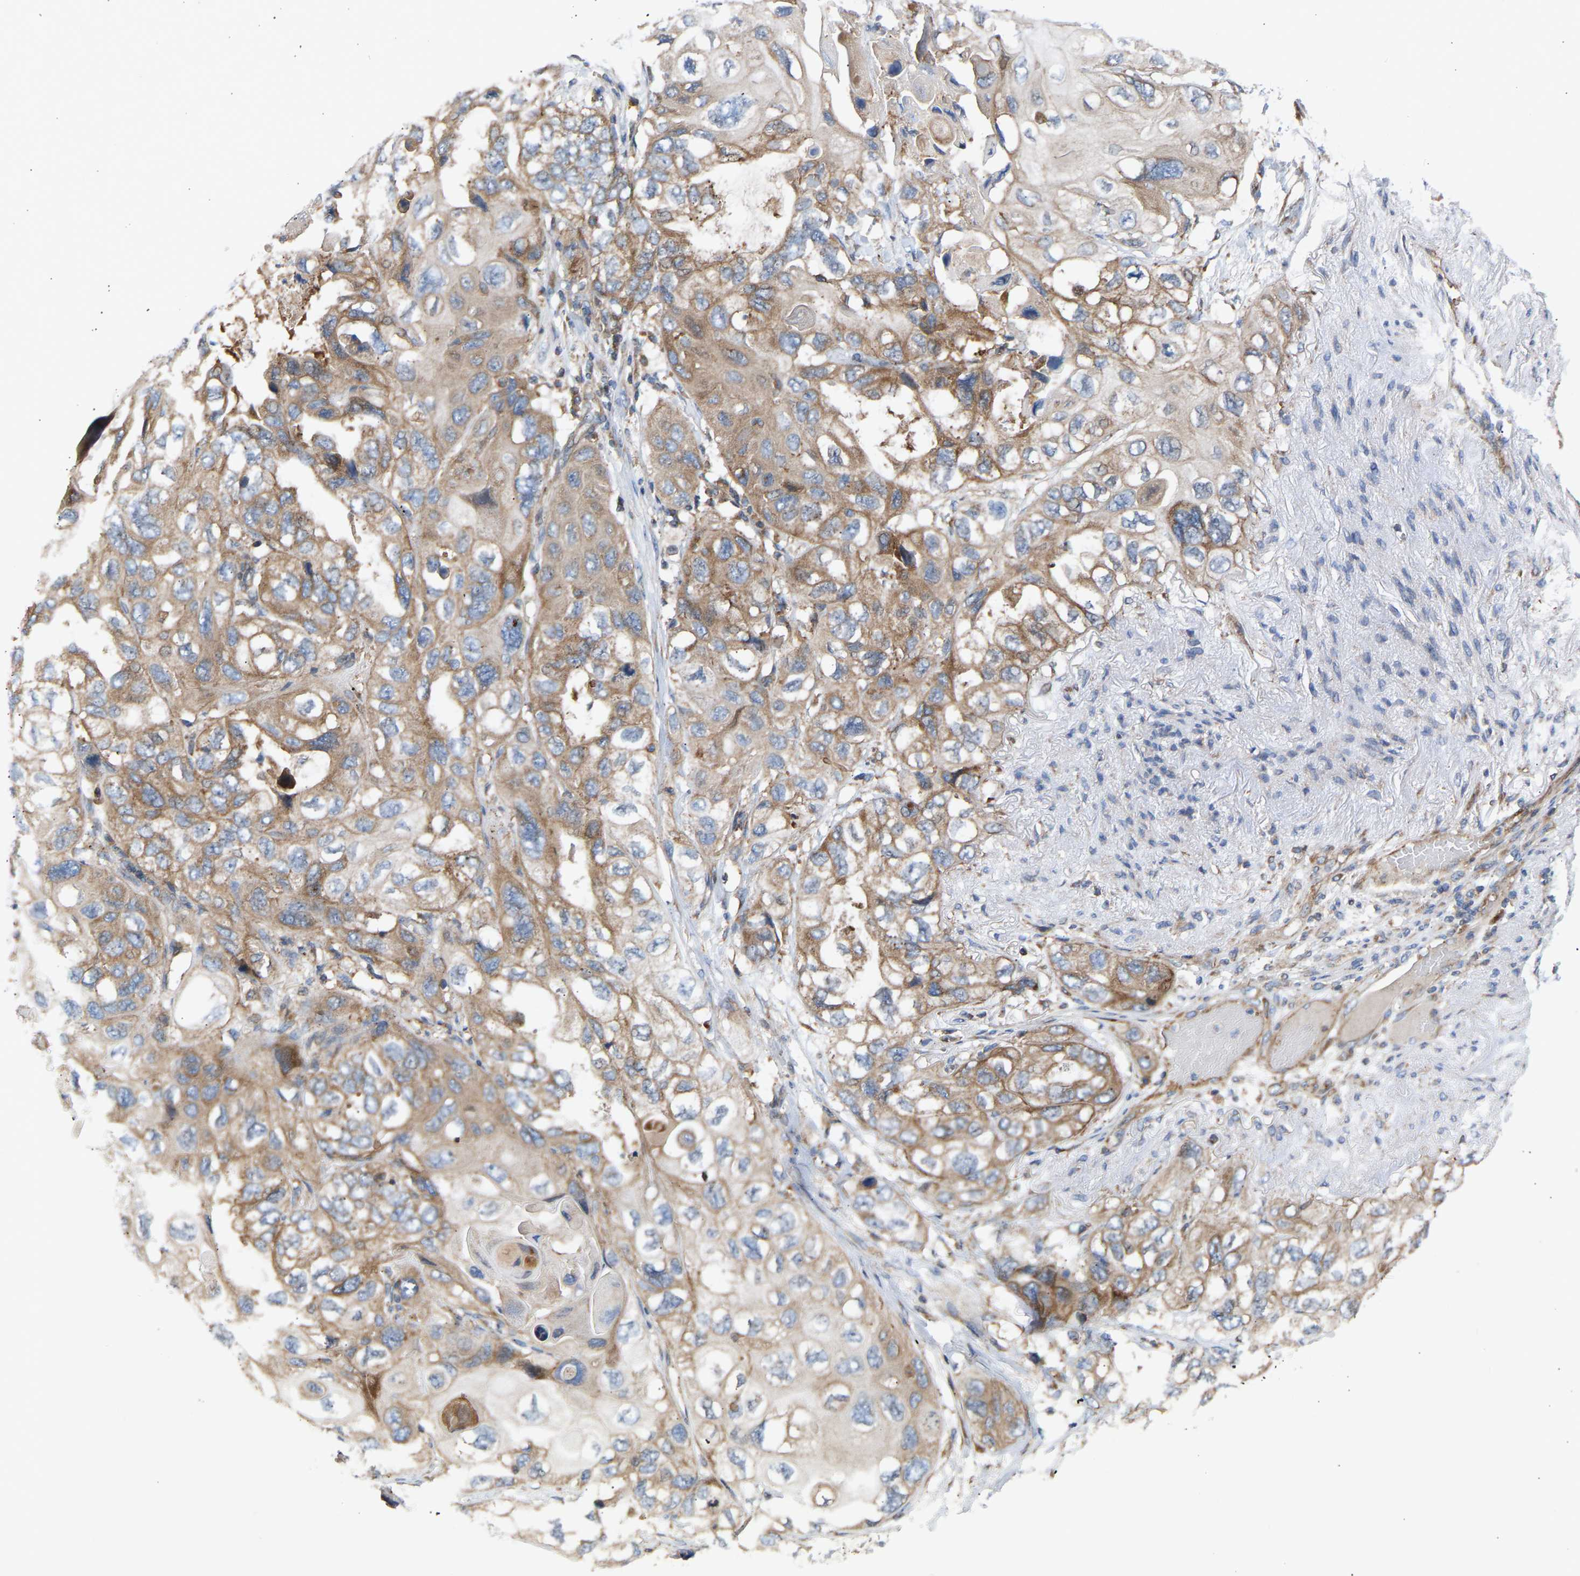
{"staining": {"intensity": "moderate", "quantity": ">75%", "location": "cytoplasmic/membranous"}, "tissue": "lung cancer", "cell_type": "Tumor cells", "image_type": "cancer", "snomed": [{"axis": "morphology", "description": "Squamous cell carcinoma, NOS"}, {"axis": "topography", "description": "Lung"}], "caption": "Immunohistochemistry histopathology image of lung cancer stained for a protein (brown), which shows medium levels of moderate cytoplasmic/membranous expression in approximately >75% of tumor cells.", "gene": "GCN1", "patient": {"sex": "female", "age": 73}}